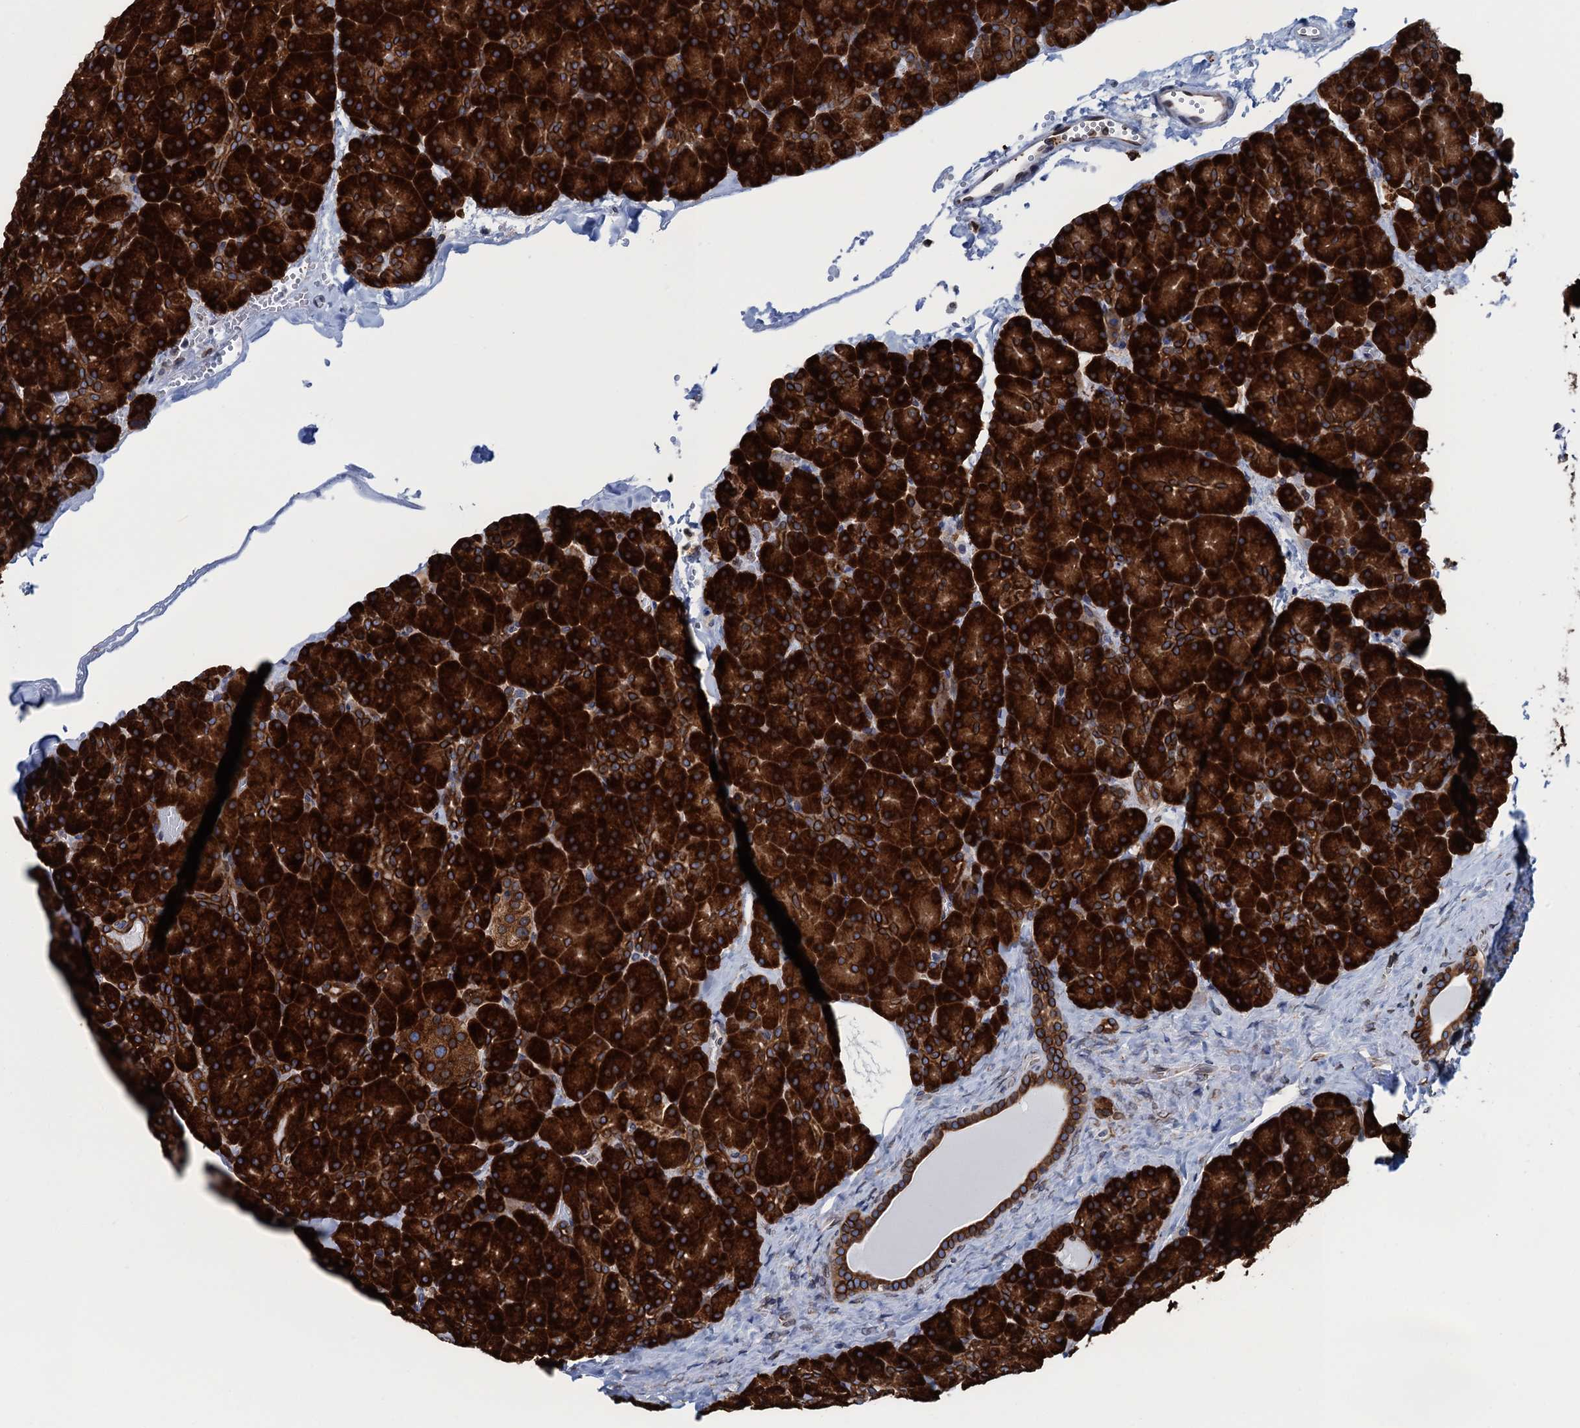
{"staining": {"intensity": "strong", "quantity": ">75%", "location": "cytoplasmic/membranous"}, "tissue": "pancreas", "cell_type": "Exocrine glandular cells", "image_type": "normal", "snomed": [{"axis": "morphology", "description": "Normal tissue, NOS"}, {"axis": "topography", "description": "Pancreas"}], "caption": "IHC of benign pancreas displays high levels of strong cytoplasmic/membranous positivity in approximately >75% of exocrine glandular cells.", "gene": "TMEM205", "patient": {"sex": "male", "age": 36}}